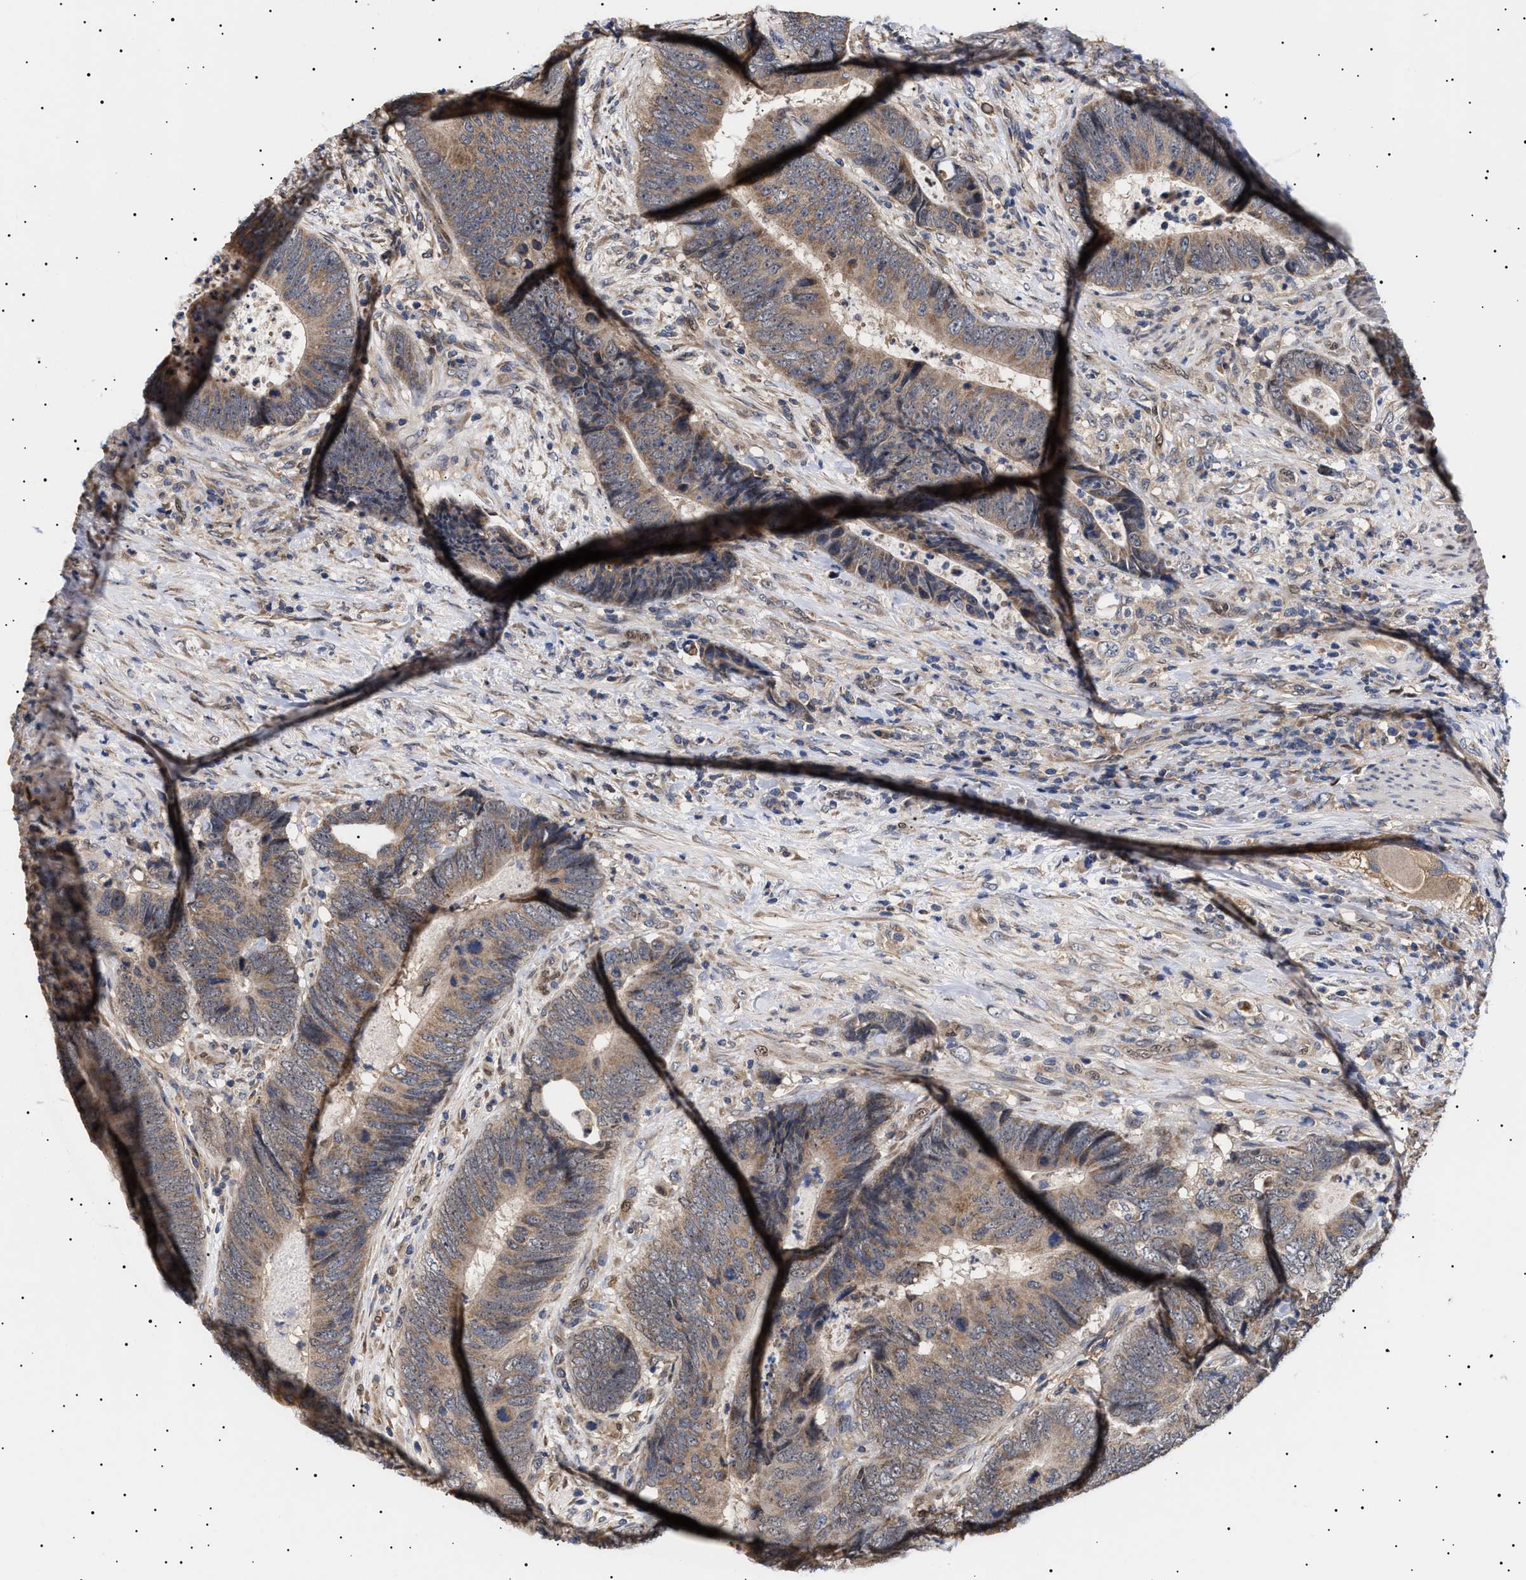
{"staining": {"intensity": "moderate", "quantity": ">75%", "location": "cytoplasmic/membranous,nuclear"}, "tissue": "colorectal cancer", "cell_type": "Tumor cells", "image_type": "cancer", "snomed": [{"axis": "morphology", "description": "Adenocarcinoma, NOS"}, {"axis": "topography", "description": "Colon"}], "caption": "An immunohistochemistry histopathology image of neoplastic tissue is shown. Protein staining in brown labels moderate cytoplasmic/membranous and nuclear positivity in adenocarcinoma (colorectal) within tumor cells.", "gene": "KRBA1", "patient": {"sex": "male", "age": 56}}